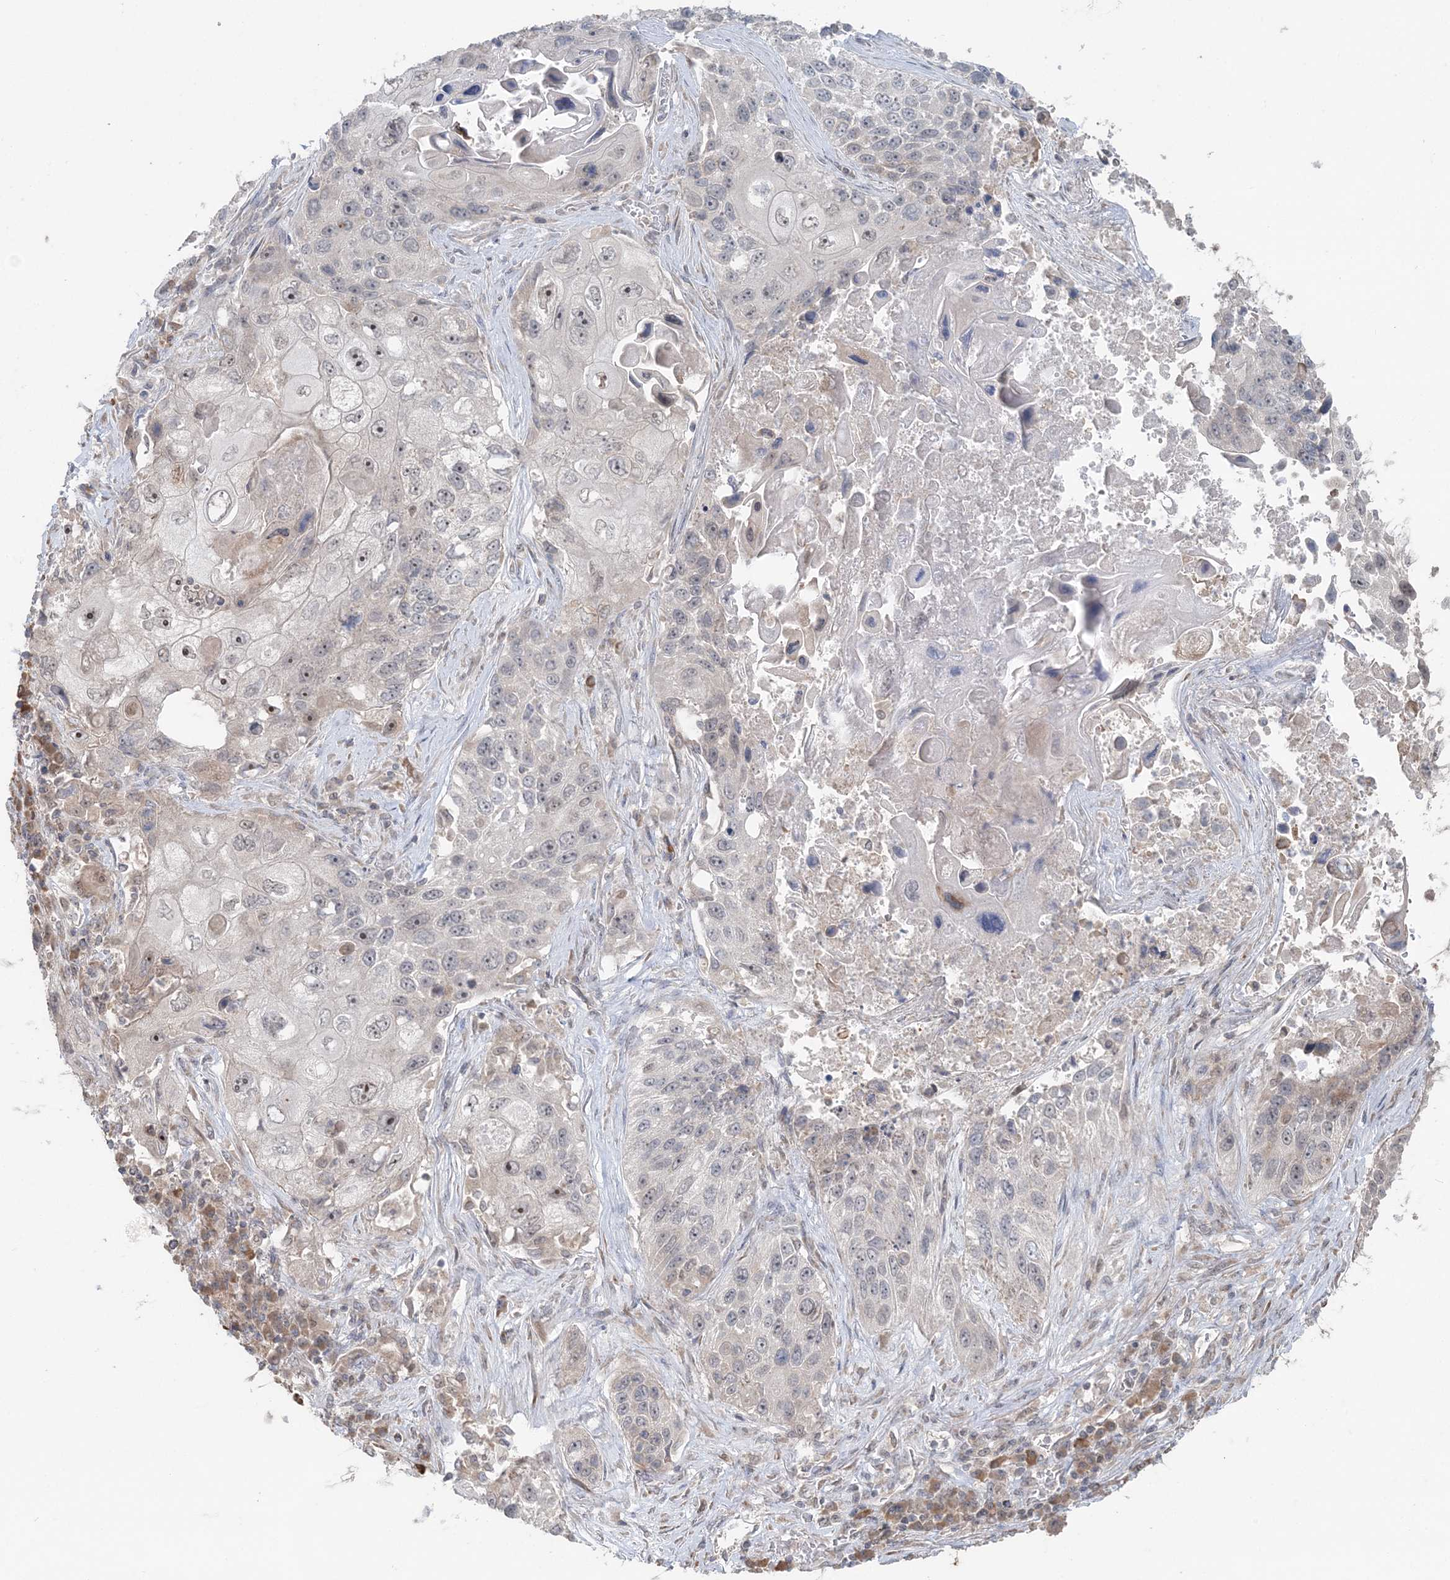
{"staining": {"intensity": "negative", "quantity": "none", "location": "none"}, "tissue": "lung cancer", "cell_type": "Tumor cells", "image_type": "cancer", "snomed": [{"axis": "morphology", "description": "Squamous cell carcinoma, NOS"}, {"axis": "topography", "description": "Lung"}], "caption": "Histopathology image shows no protein staining in tumor cells of lung cancer tissue. The staining is performed using DAB (3,3'-diaminobenzidine) brown chromogen with nuclei counter-stained in using hematoxylin.", "gene": "SLU7", "patient": {"sex": "male", "age": 61}}